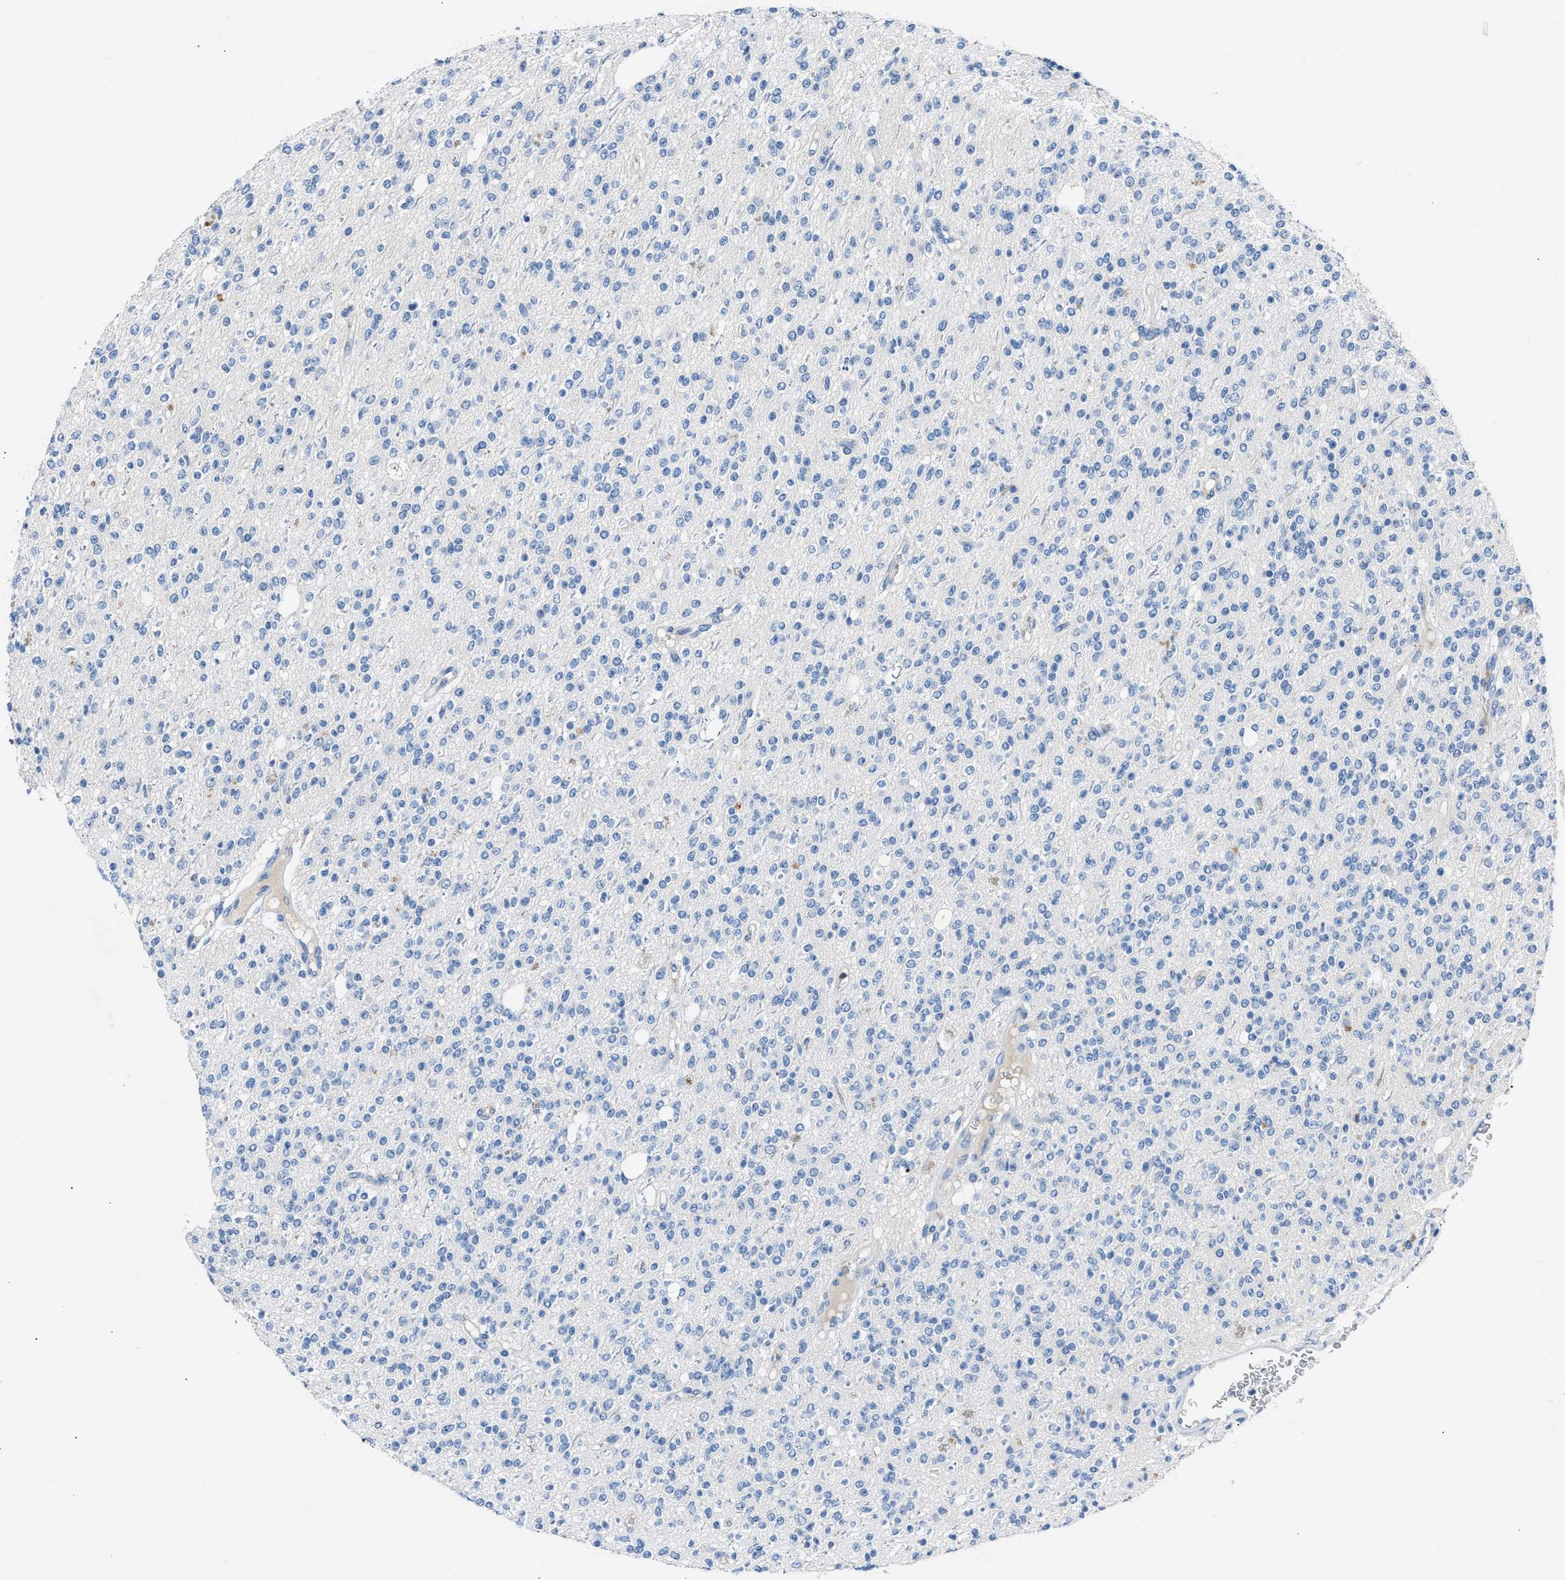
{"staining": {"intensity": "negative", "quantity": "none", "location": "none"}, "tissue": "glioma", "cell_type": "Tumor cells", "image_type": "cancer", "snomed": [{"axis": "morphology", "description": "Glioma, malignant, High grade"}, {"axis": "topography", "description": "Brain"}], "caption": "This micrograph is of glioma stained with immunohistochemistry to label a protein in brown with the nuclei are counter-stained blue. There is no staining in tumor cells.", "gene": "DNAAF5", "patient": {"sex": "male", "age": 34}}